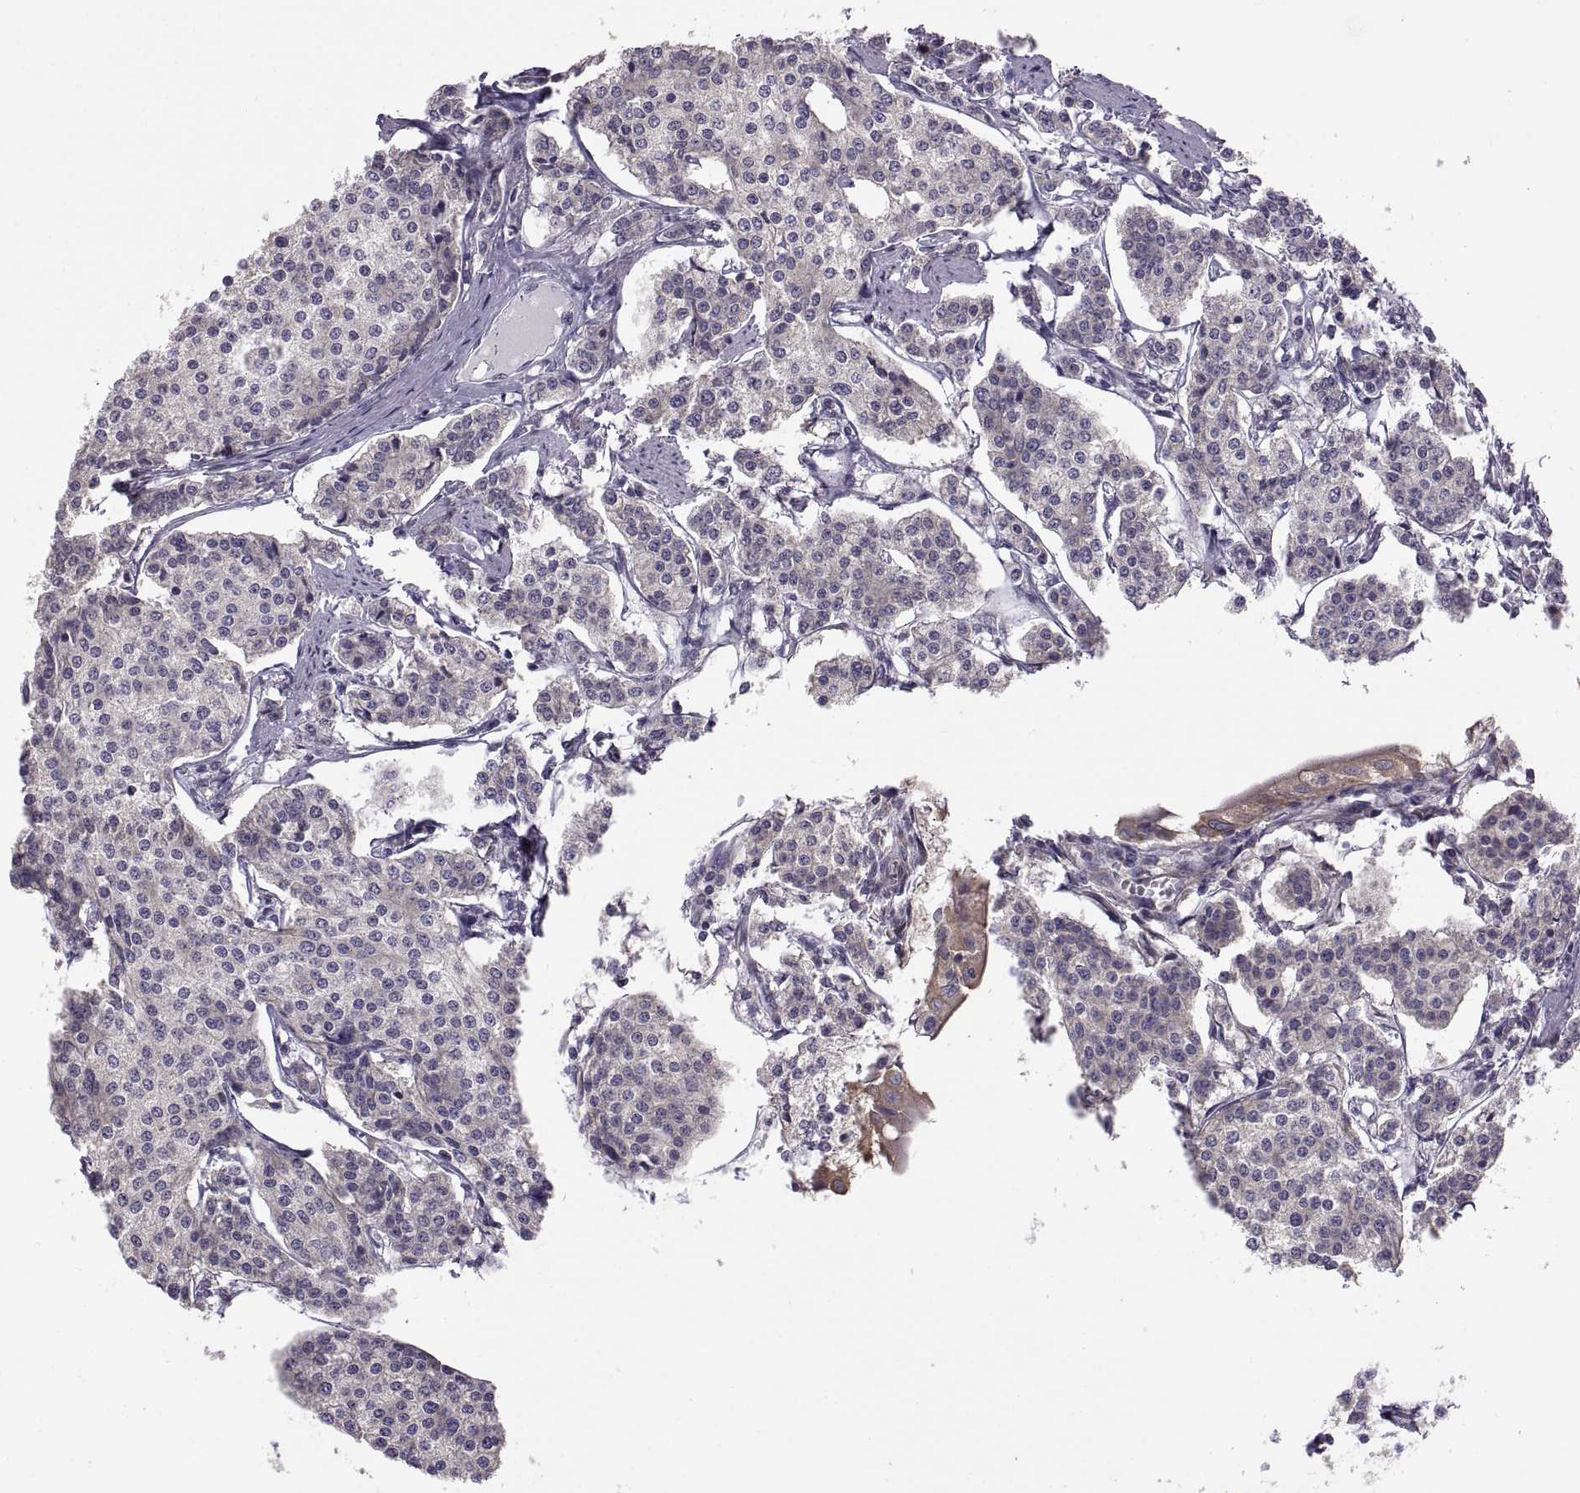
{"staining": {"intensity": "negative", "quantity": "none", "location": "none"}, "tissue": "carcinoid", "cell_type": "Tumor cells", "image_type": "cancer", "snomed": [{"axis": "morphology", "description": "Carcinoid, malignant, NOS"}, {"axis": "topography", "description": "Small intestine"}], "caption": "The photomicrograph exhibits no significant expression in tumor cells of carcinoid. (Stains: DAB immunohistochemistry with hematoxylin counter stain, Microscopy: brightfield microscopy at high magnification).", "gene": "ACSBG2", "patient": {"sex": "female", "age": 65}}